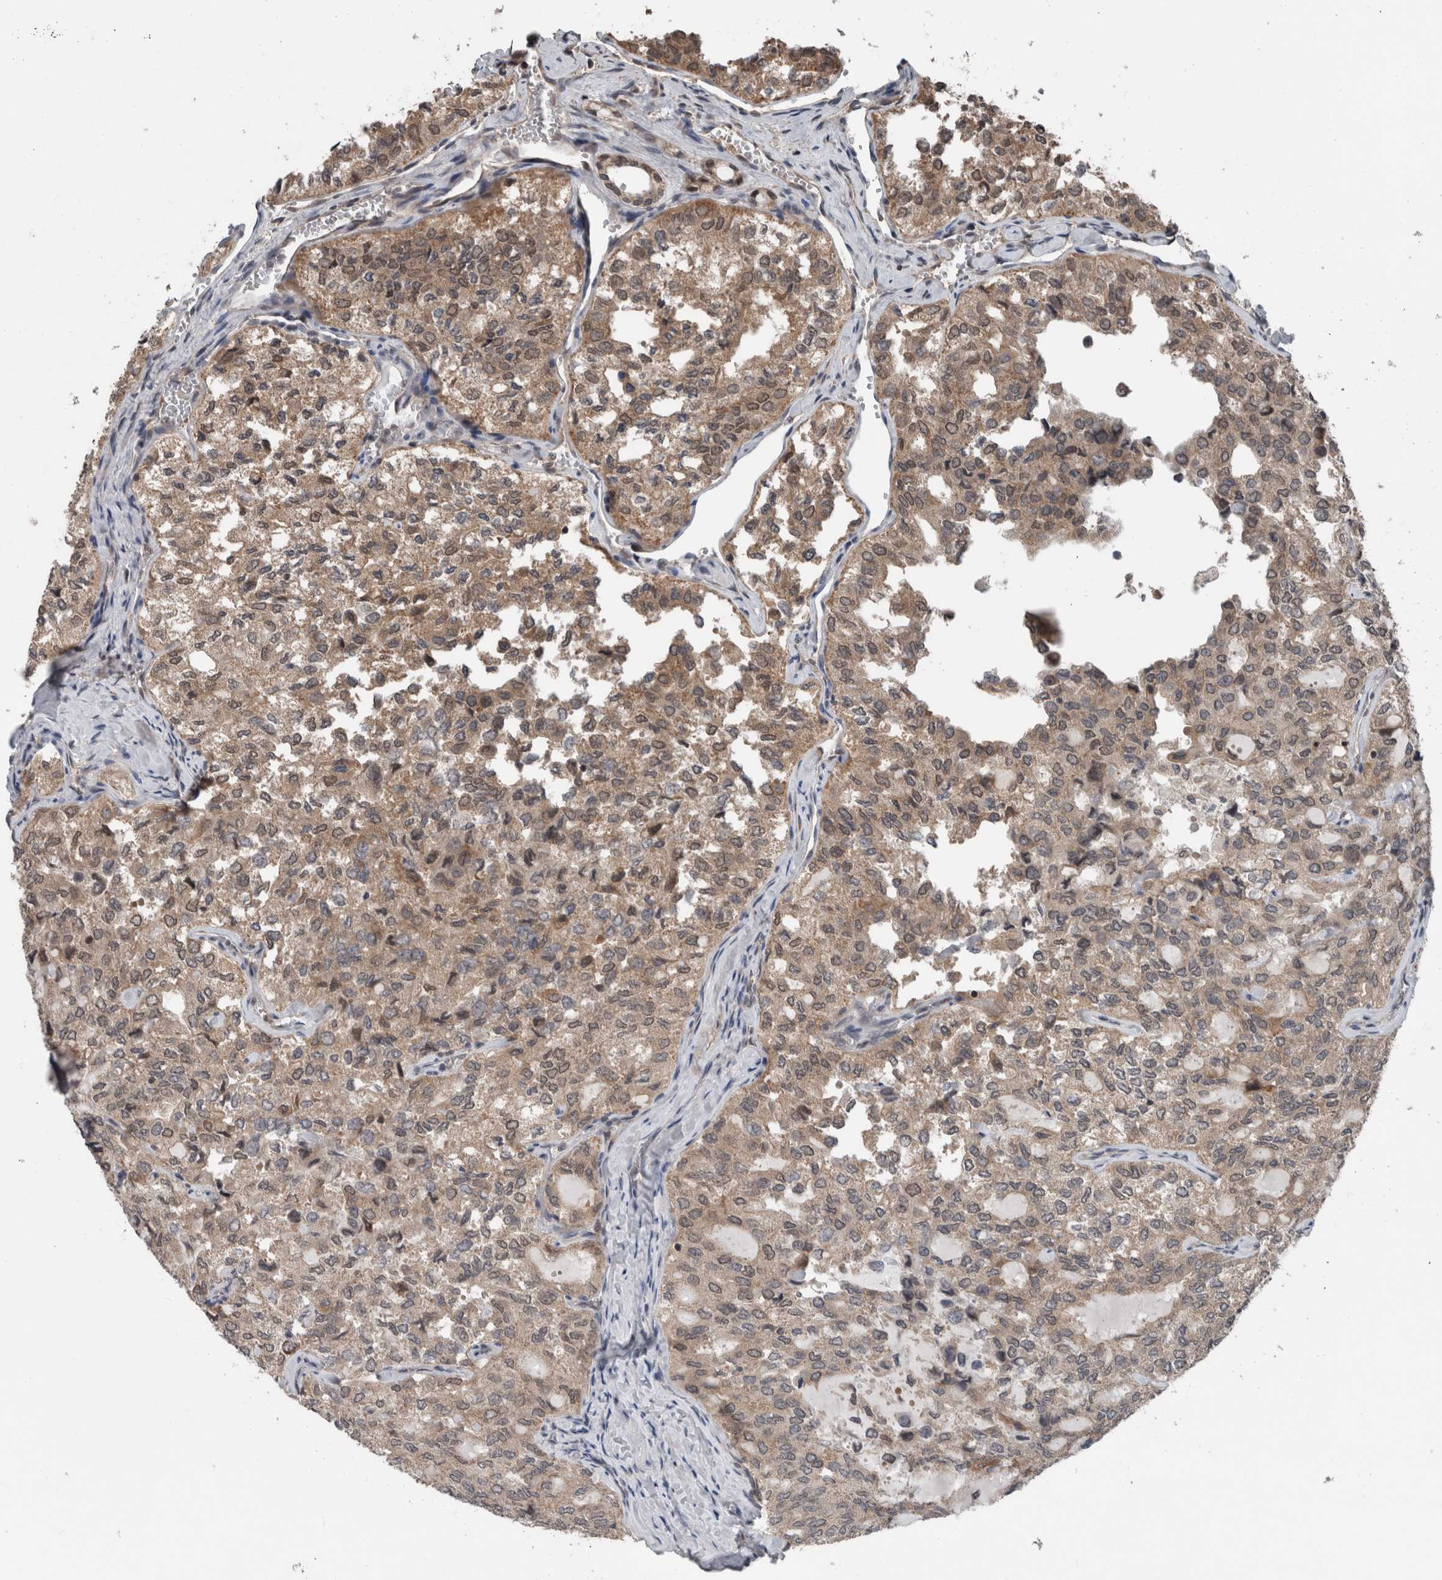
{"staining": {"intensity": "weak", "quantity": ">75%", "location": "cytoplasmic/membranous"}, "tissue": "thyroid cancer", "cell_type": "Tumor cells", "image_type": "cancer", "snomed": [{"axis": "morphology", "description": "Follicular adenoma carcinoma, NOS"}, {"axis": "topography", "description": "Thyroid gland"}], "caption": "There is low levels of weak cytoplasmic/membranous positivity in tumor cells of thyroid cancer (follicular adenoma carcinoma), as demonstrated by immunohistochemical staining (brown color).", "gene": "ENY2", "patient": {"sex": "male", "age": 75}}